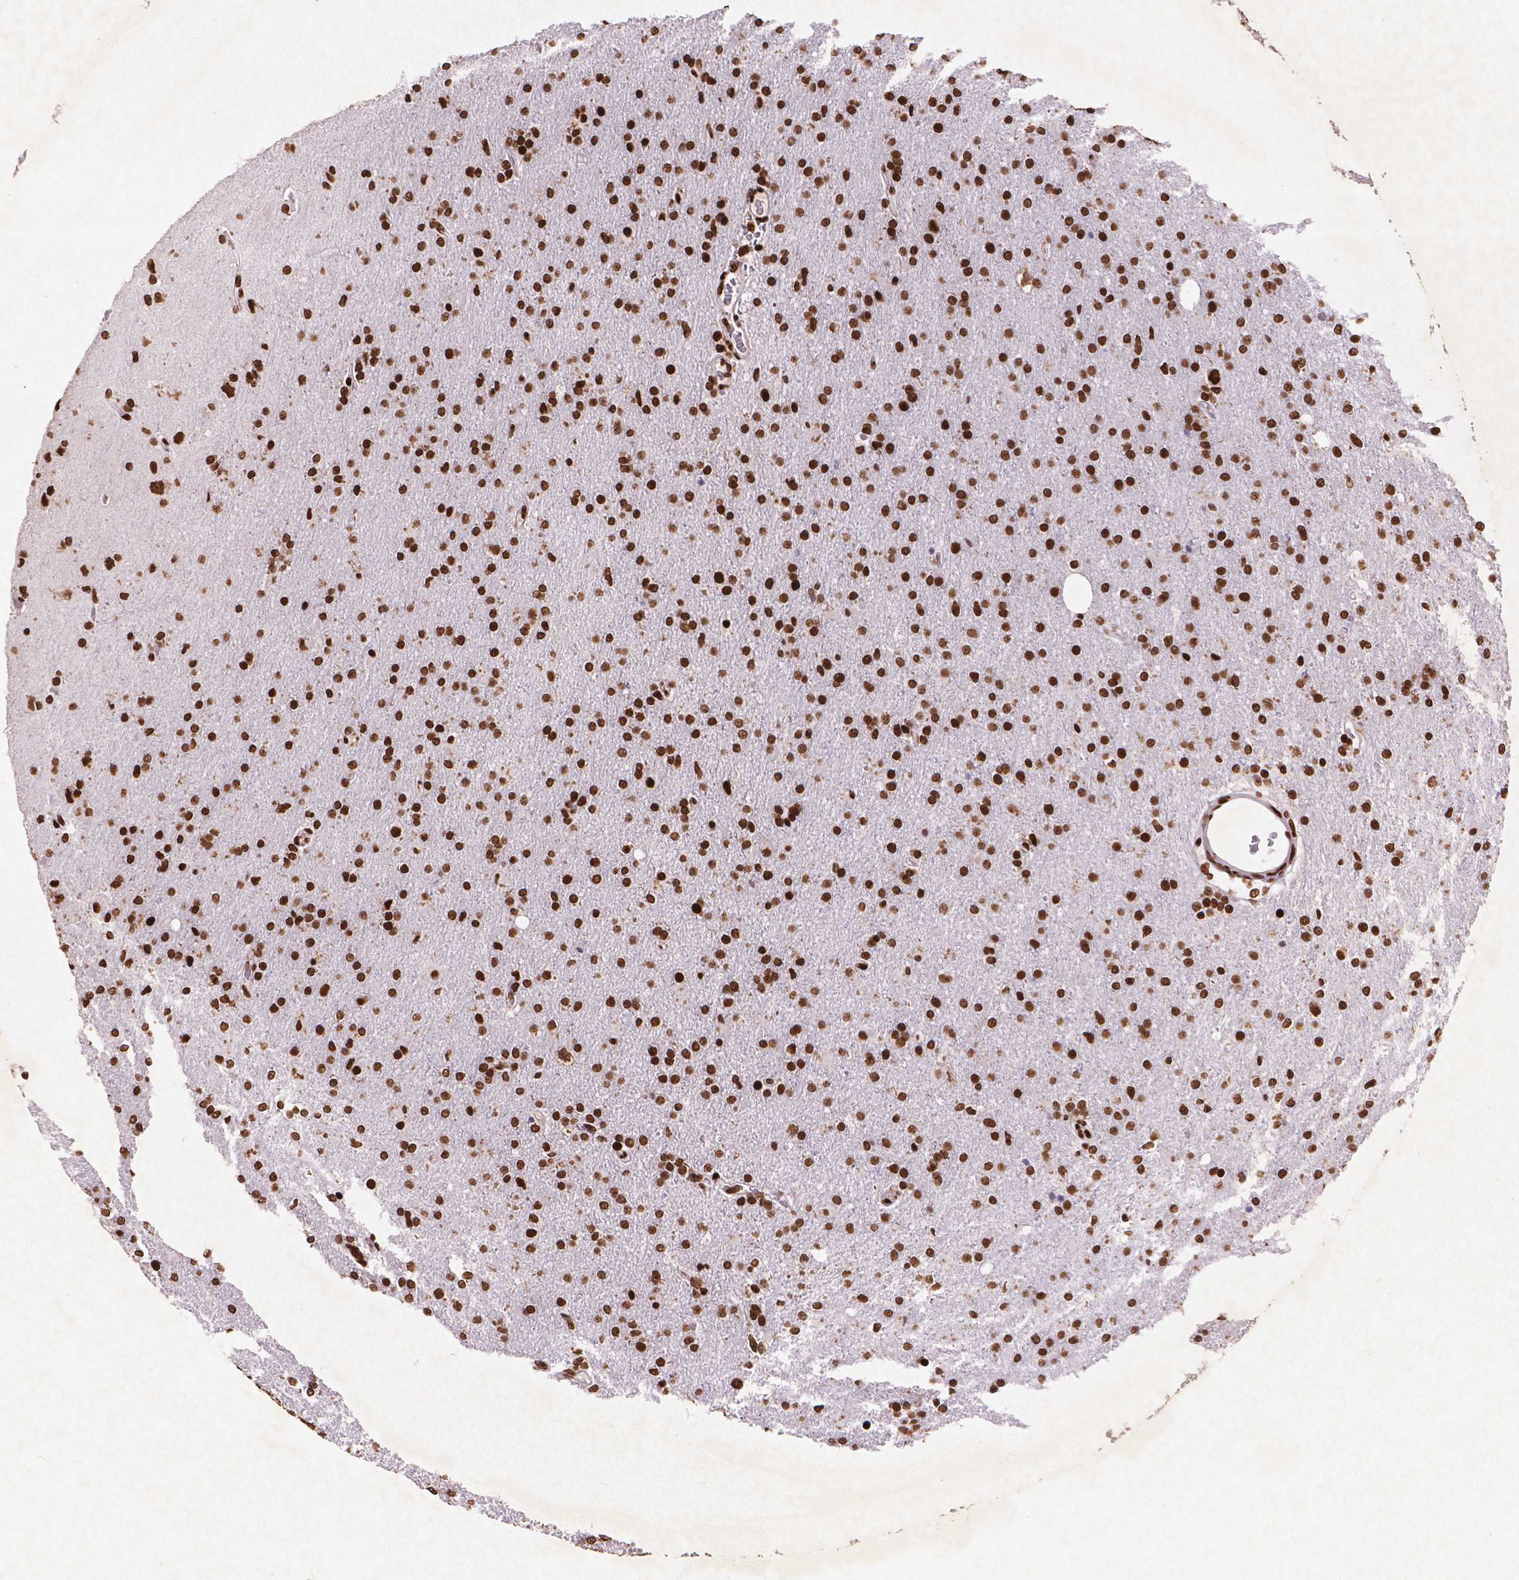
{"staining": {"intensity": "strong", "quantity": ">75%", "location": "nuclear"}, "tissue": "glioma", "cell_type": "Tumor cells", "image_type": "cancer", "snomed": [{"axis": "morphology", "description": "Glioma, malignant, High grade"}, {"axis": "topography", "description": "Cerebral cortex"}], "caption": "Glioma stained for a protein (brown) displays strong nuclear positive staining in approximately >75% of tumor cells.", "gene": "CITED2", "patient": {"sex": "male", "age": 70}}